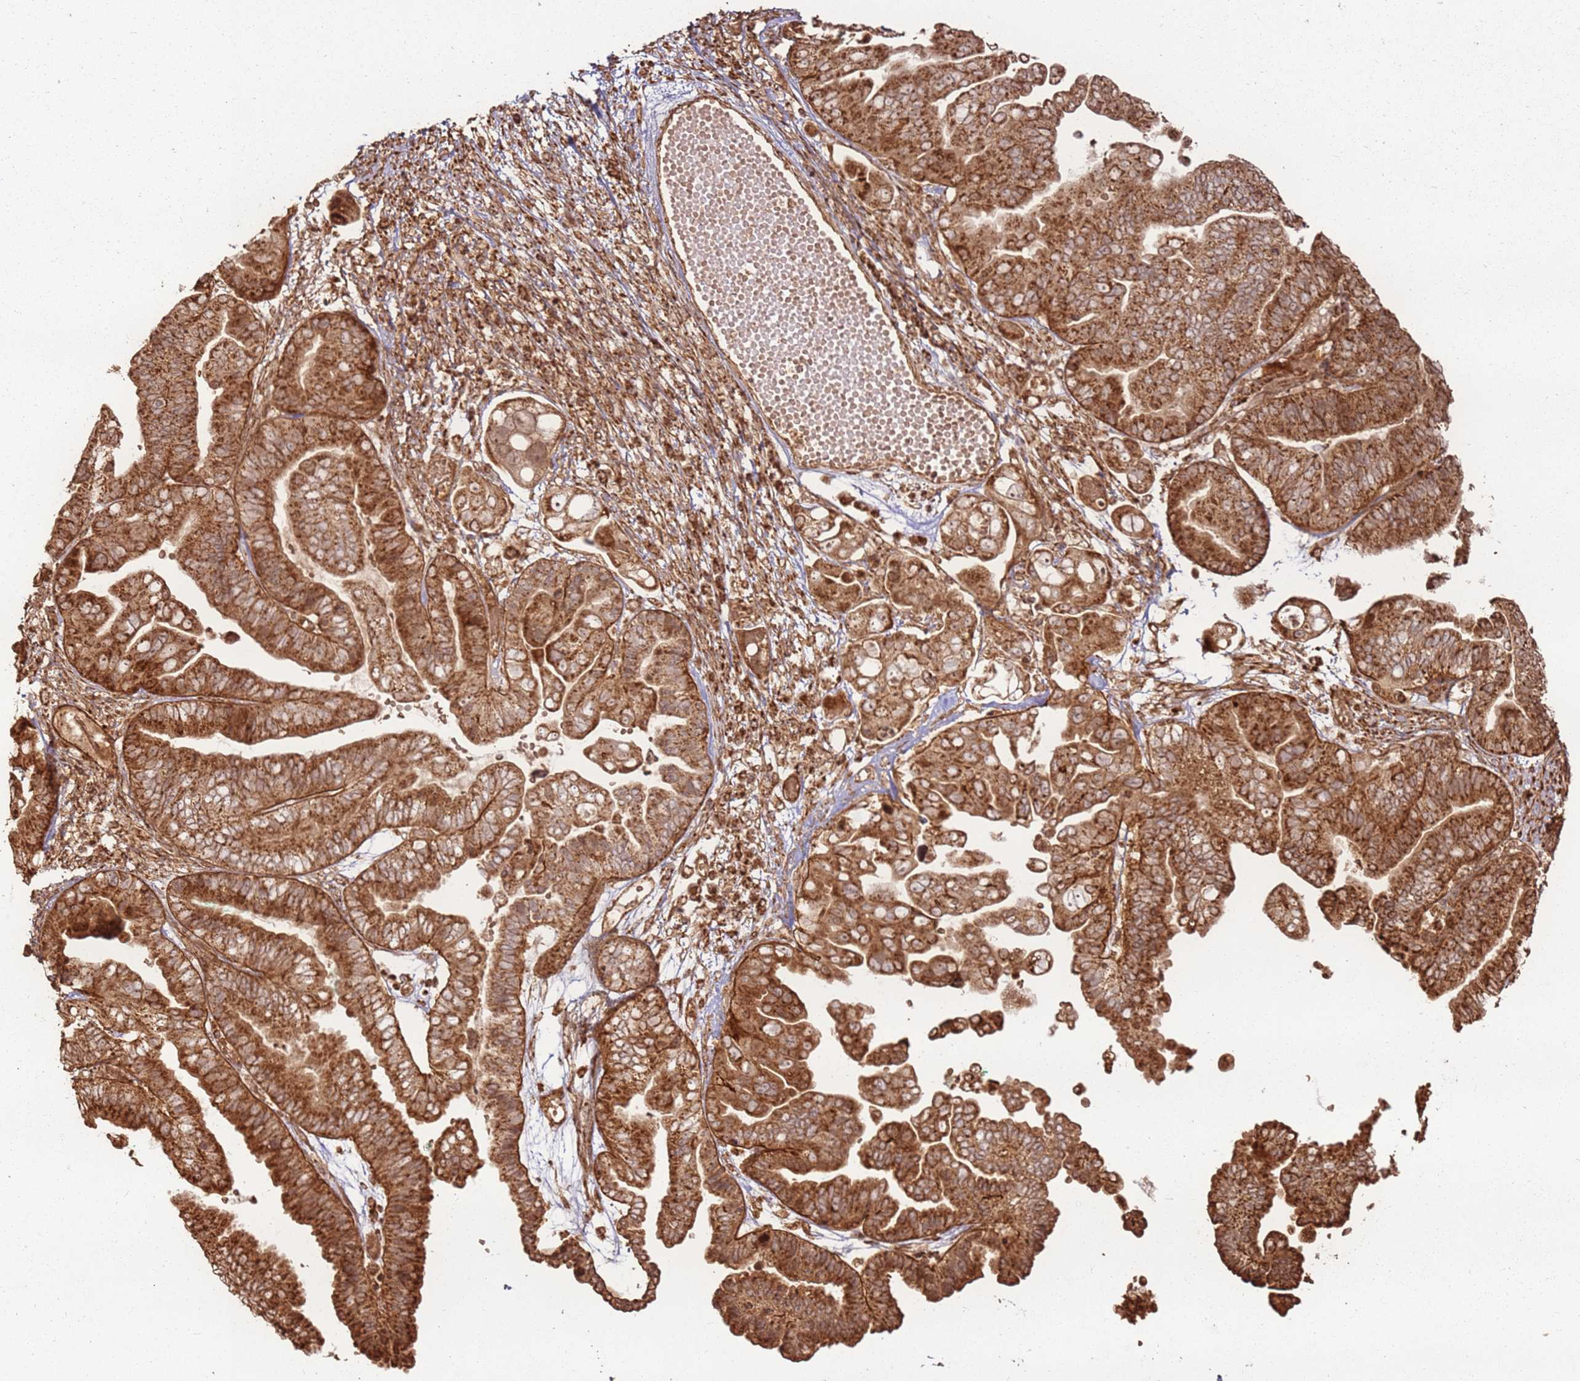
{"staining": {"intensity": "strong", "quantity": ">75%", "location": "cytoplasmic/membranous"}, "tissue": "ovarian cancer", "cell_type": "Tumor cells", "image_type": "cancer", "snomed": [{"axis": "morphology", "description": "Cystadenocarcinoma, serous, NOS"}, {"axis": "topography", "description": "Ovary"}], "caption": "DAB immunohistochemical staining of human serous cystadenocarcinoma (ovarian) demonstrates strong cytoplasmic/membranous protein expression in approximately >75% of tumor cells.", "gene": "MRPS6", "patient": {"sex": "female", "age": 56}}